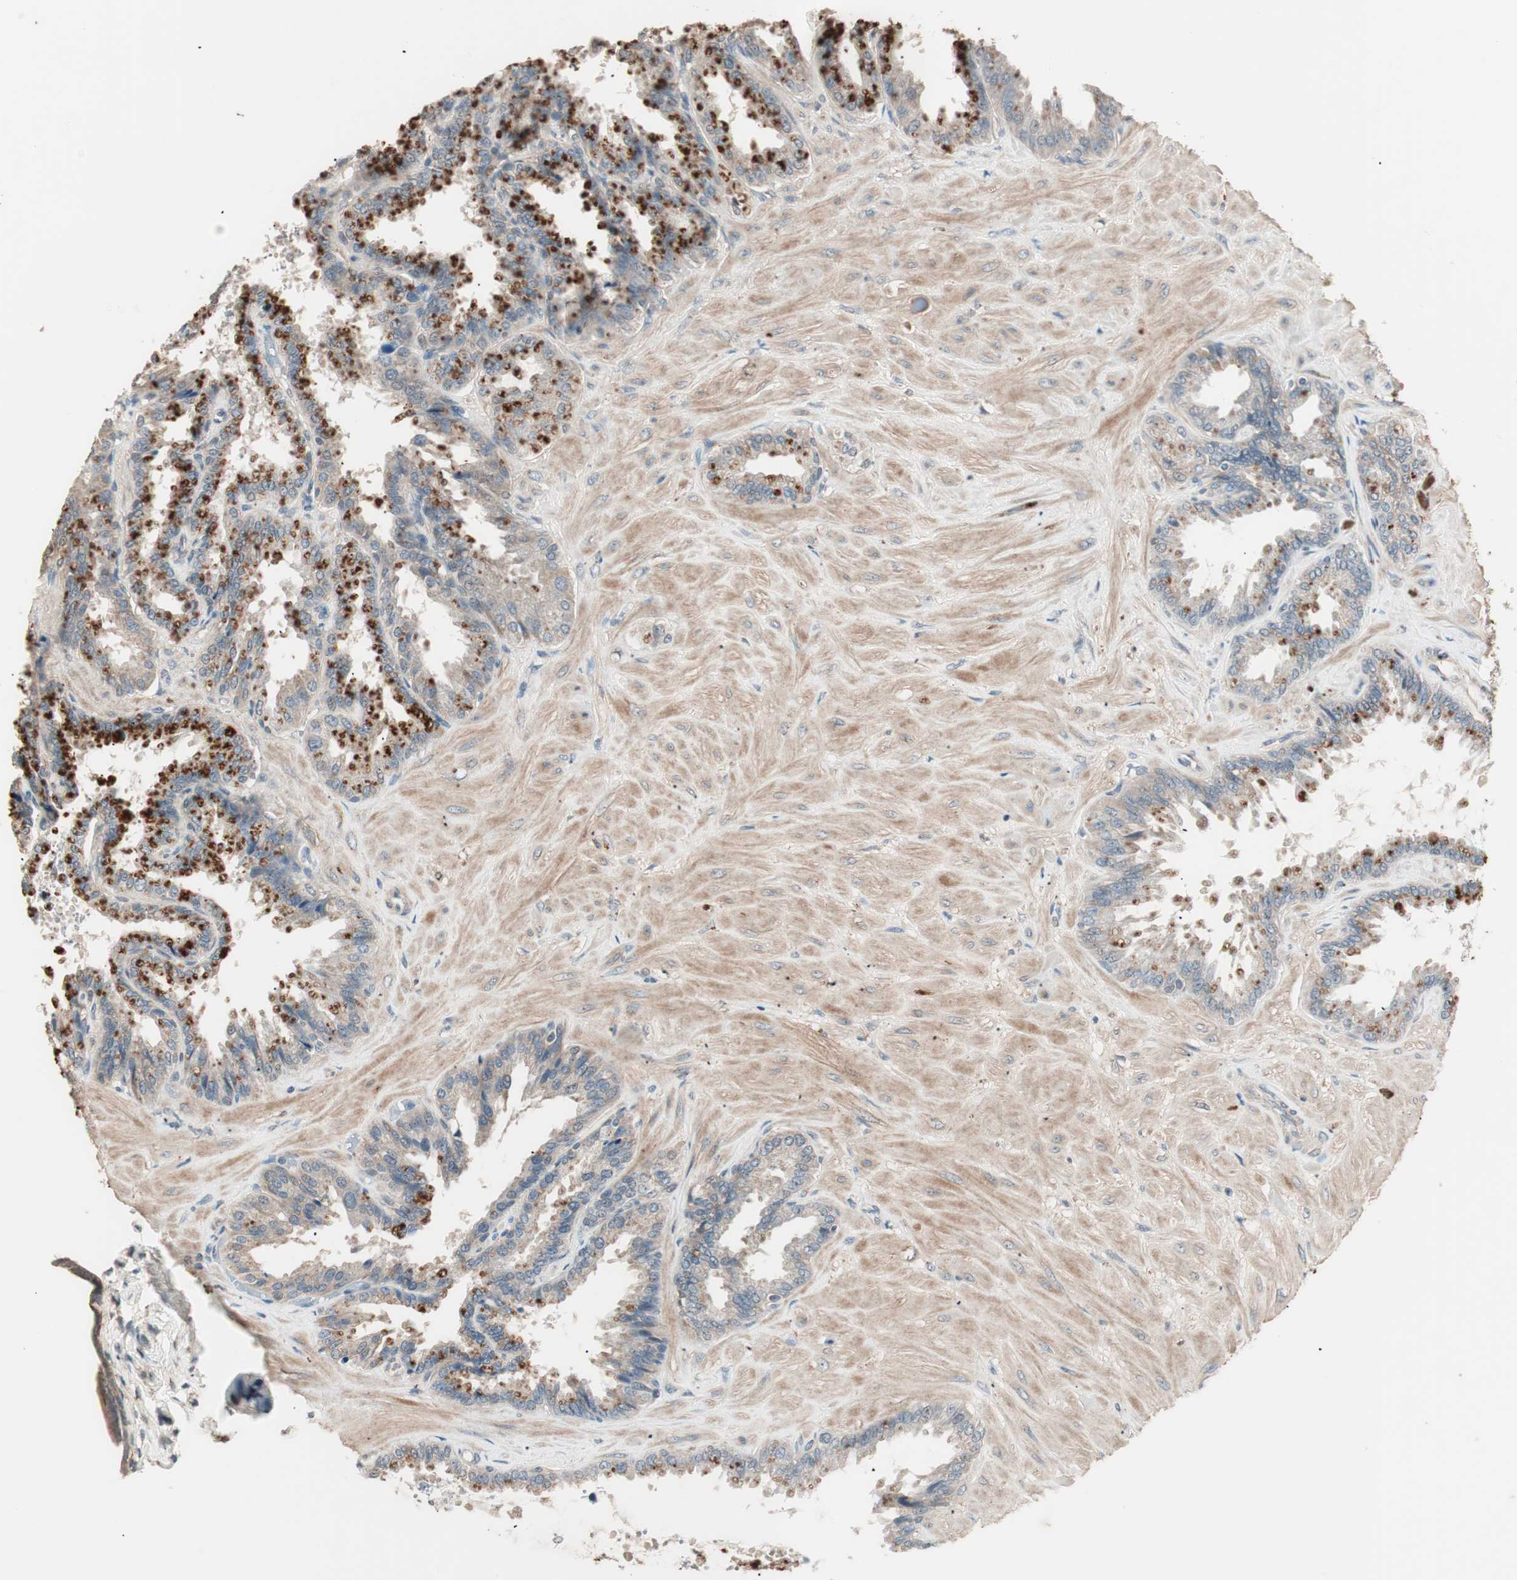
{"staining": {"intensity": "strong", "quantity": ">75%", "location": "cytoplasmic/membranous"}, "tissue": "seminal vesicle", "cell_type": "Glandular cells", "image_type": "normal", "snomed": [{"axis": "morphology", "description": "Normal tissue, NOS"}, {"axis": "topography", "description": "Seminal veicle"}], "caption": "This photomicrograph reveals immunohistochemistry staining of unremarkable human seminal vesicle, with high strong cytoplasmic/membranous positivity in about >75% of glandular cells.", "gene": "NFRKB", "patient": {"sex": "male", "age": 46}}